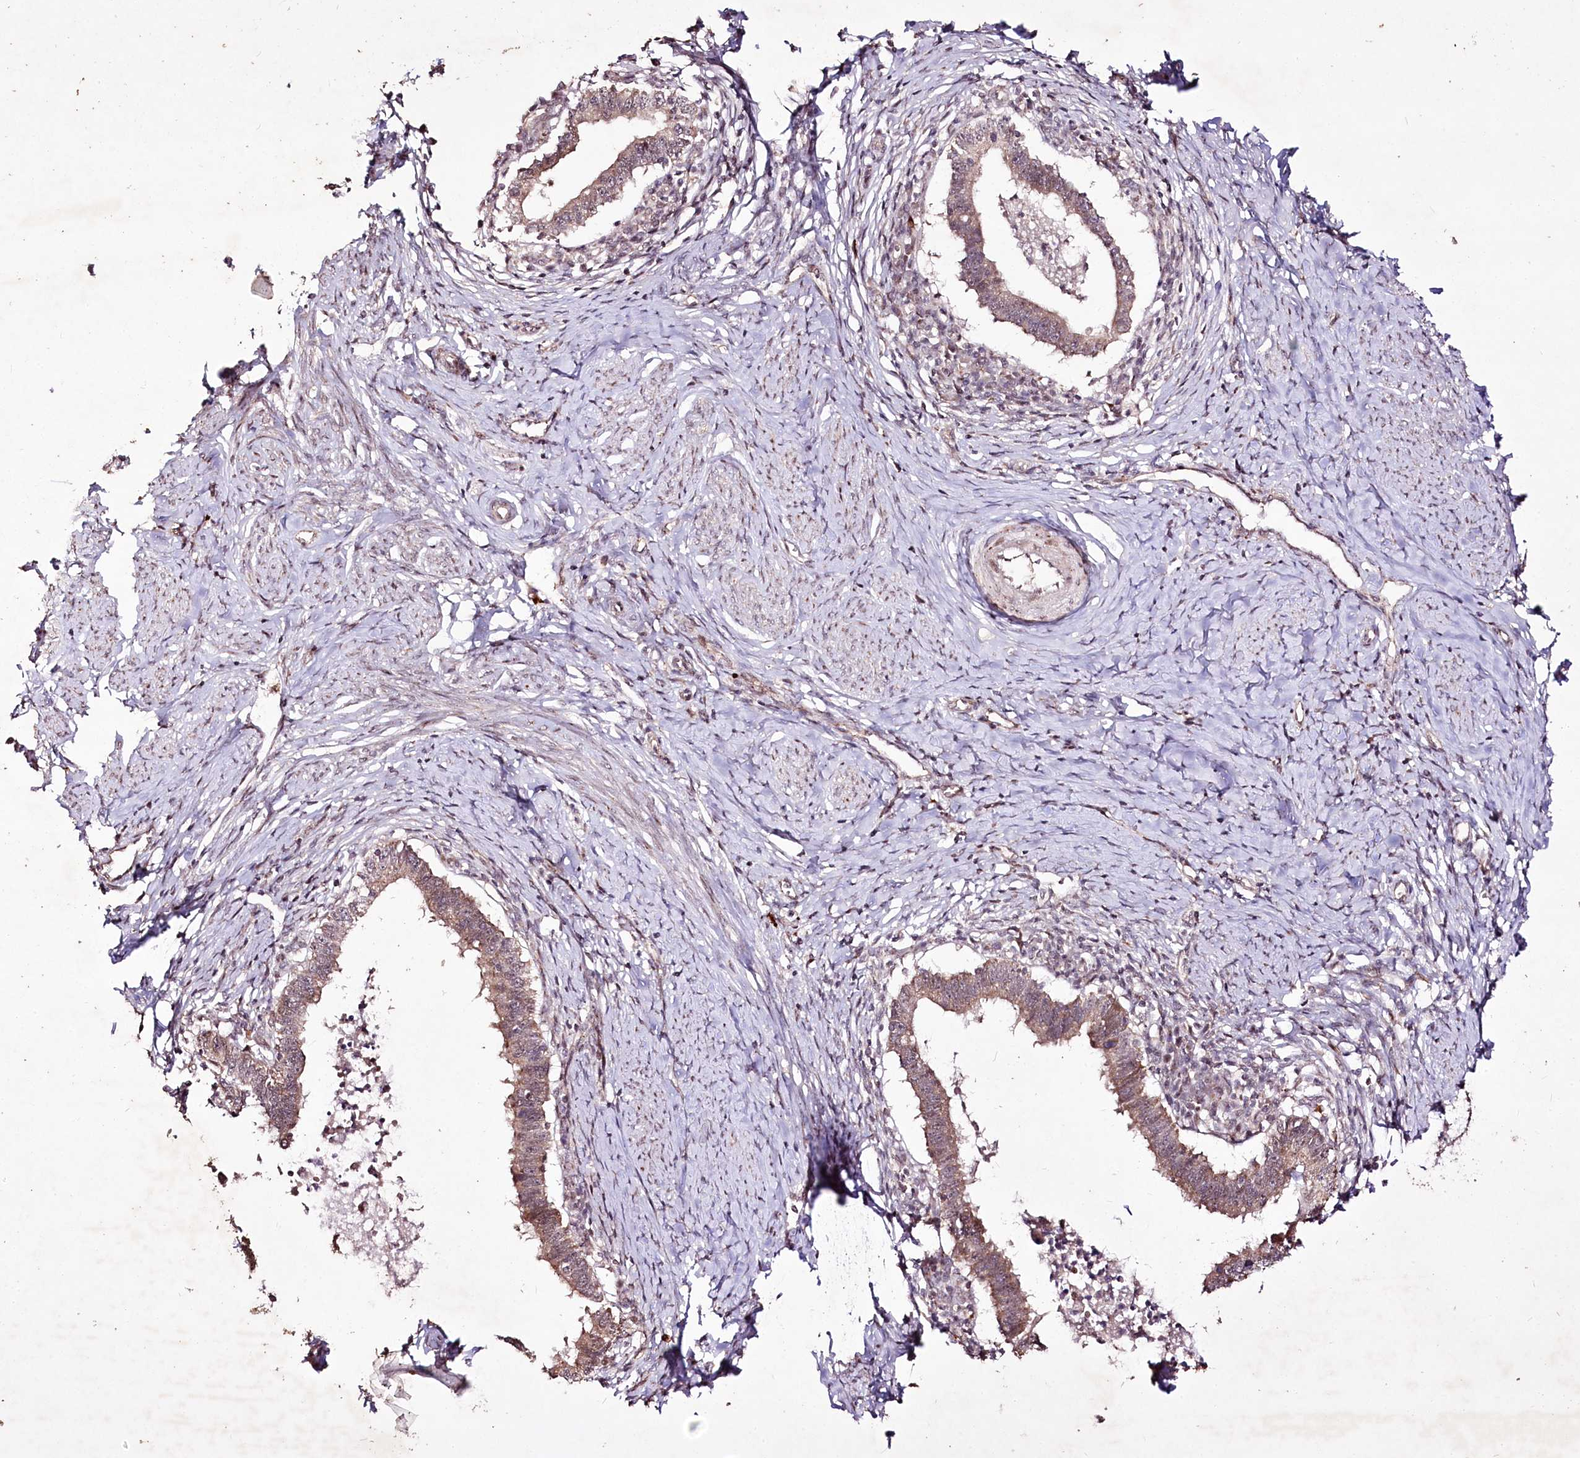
{"staining": {"intensity": "moderate", "quantity": ">75%", "location": "cytoplasmic/membranous"}, "tissue": "cervical cancer", "cell_type": "Tumor cells", "image_type": "cancer", "snomed": [{"axis": "morphology", "description": "Adenocarcinoma, NOS"}, {"axis": "topography", "description": "Cervix"}], "caption": "There is medium levels of moderate cytoplasmic/membranous expression in tumor cells of cervical adenocarcinoma, as demonstrated by immunohistochemical staining (brown color).", "gene": "CARD19", "patient": {"sex": "female", "age": 36}}